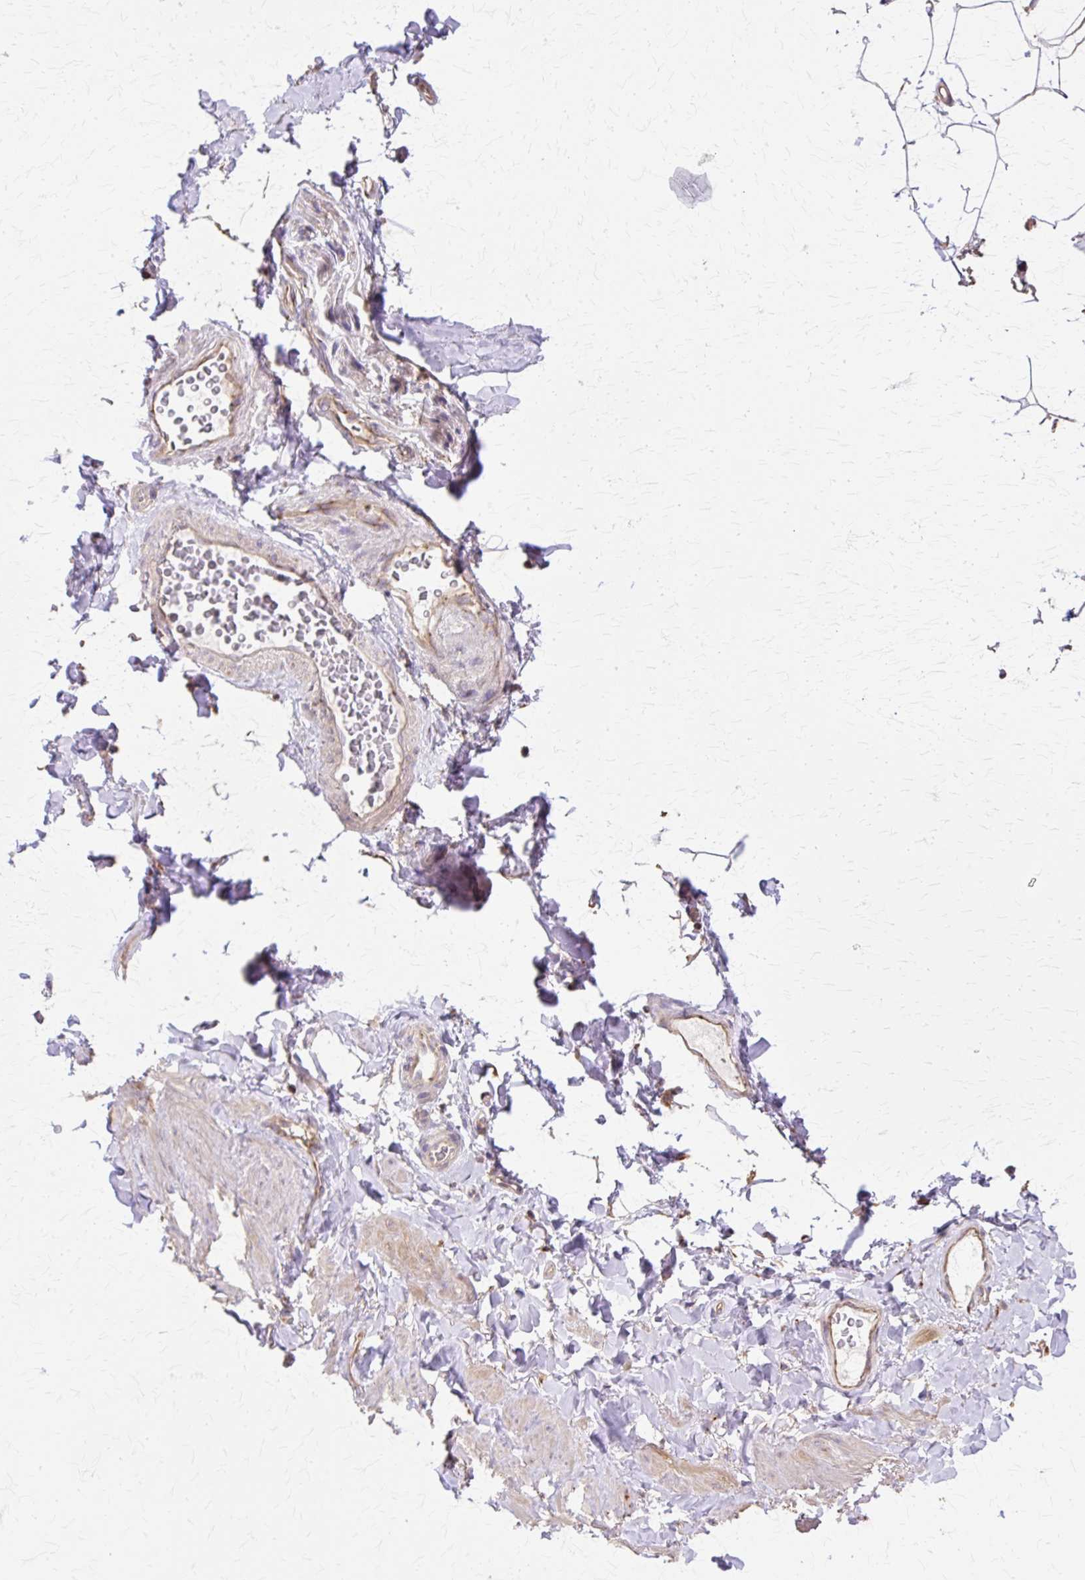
{"staining": {"intensity": "negative", "quantity": "none", "location": "none"}, "tissue": "adipose tissue", "cell_type": "Adipocytes", "image_type": "normal", "snomed": [{"axis": "morphology", "description": "Normal tissue, NOS"}, {"axis": "topography", "description": "Vascular tissue"}, {"axis": "topography", "description": "Peripheral nerve tissue"}], "caption": "A high-resolution histopathology image shows immunohistochemistry (IHC) staining of unremarkable adipose tissue, which exhibits no significant positivity in adipocytes. (DAB (3,3'-diaminobenzidine) IHC visualized using brightfield microscopy, high magnification).", "gene": "COPB1", "patient": {"sex": "male", "age": 41}}